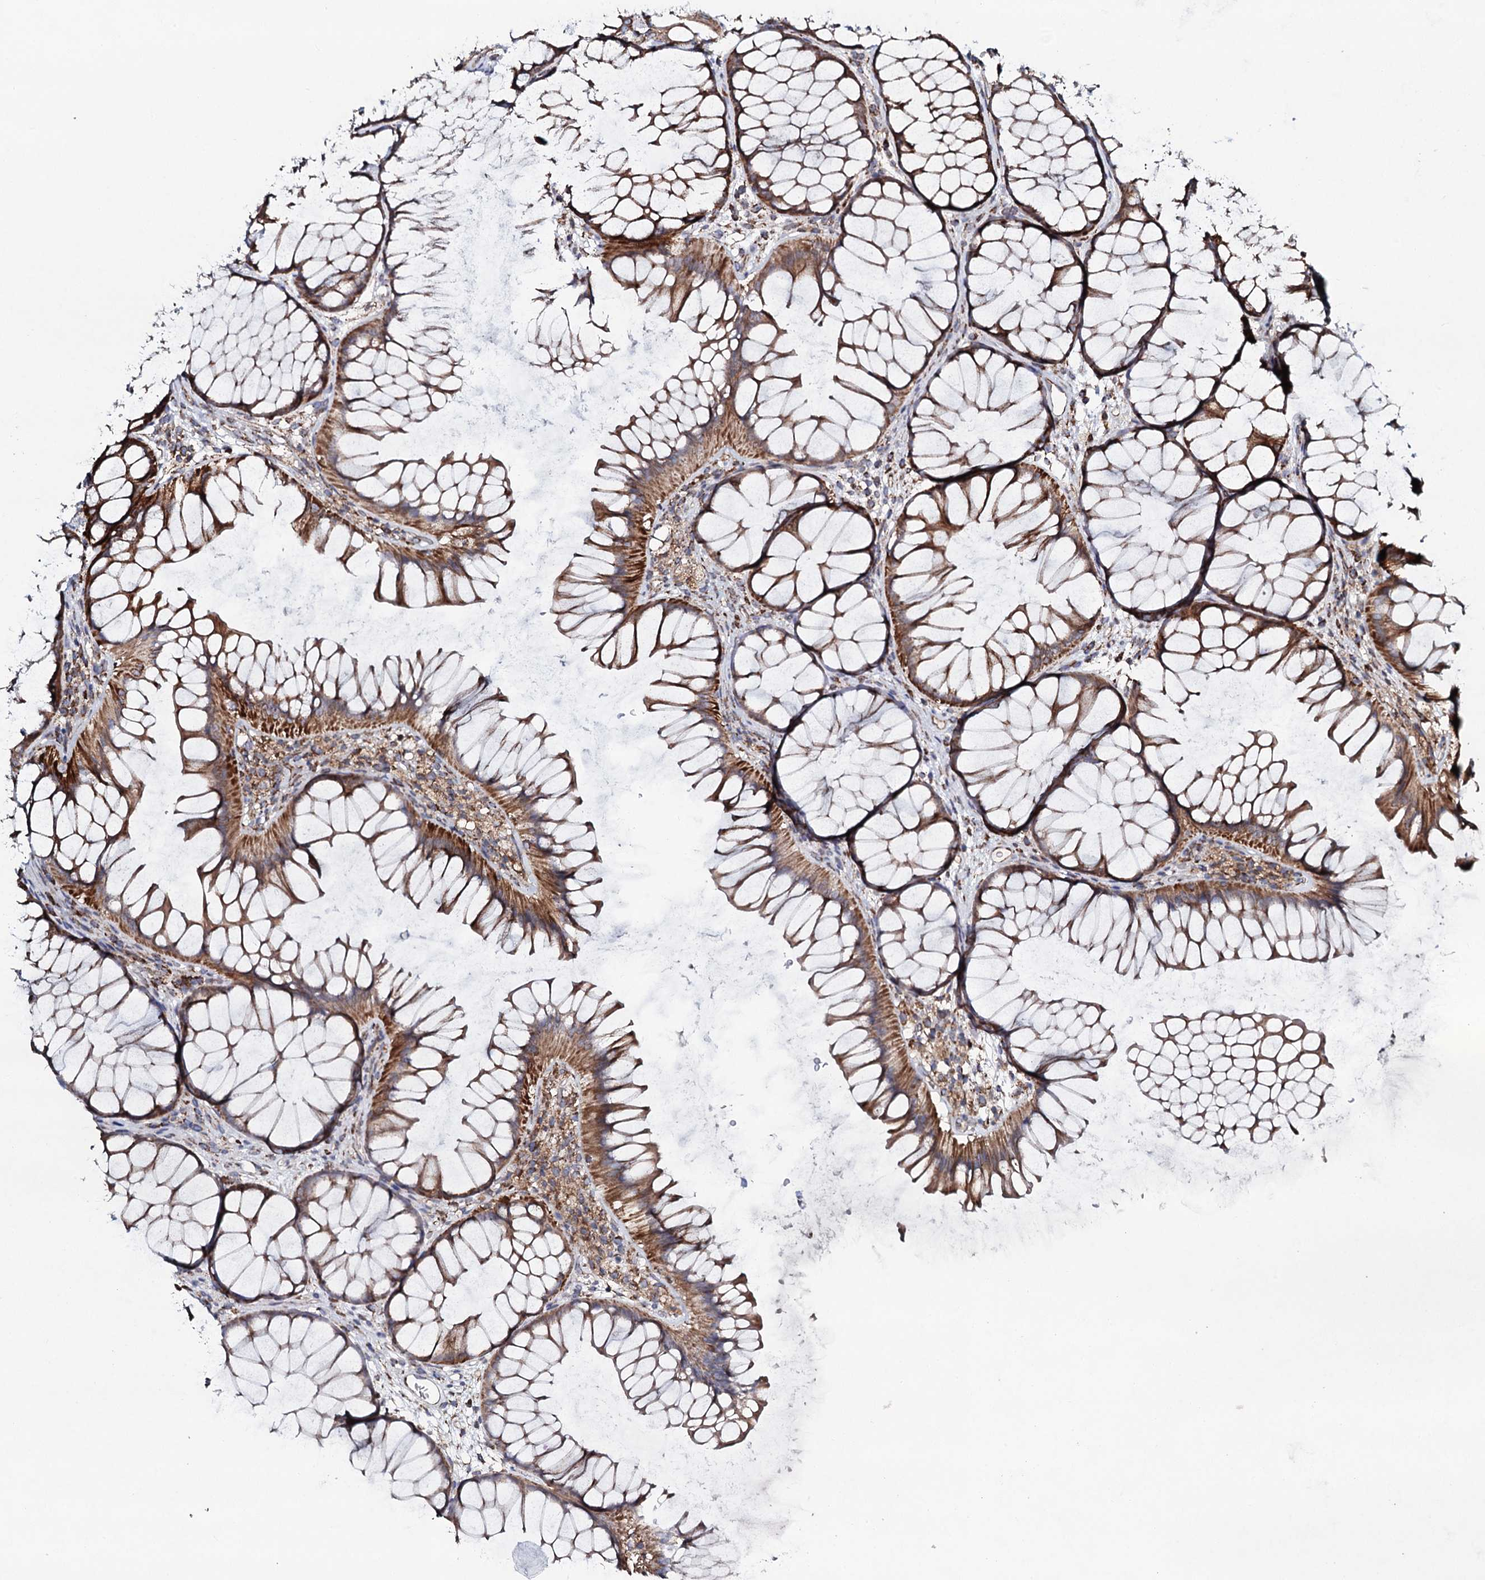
{"staining": {"intensity": "negative", "quantity": "none", "location": "none"}, "tissue": "colon", "cell_type": "Endothelial cells", "image_type": "normal", "snomed": [{"axis": "morphology", "description": "Normal tissue, NOS"}, {"axis": "topography", "description": "Colon"}], "caption": "IHC histopathology image of unremarkable colon stained for a protein (brown), which demonstrates no expression in endothelial cells. Brightfield microscopy of immunohistochemistry (IHC) stained with DAB (3,3'-diaminobenzidine) (brown) and hematoxylin (blue), captured at high magnification.", "gene": "EVC2", "patient": {"sex": "female", "age": 82}}